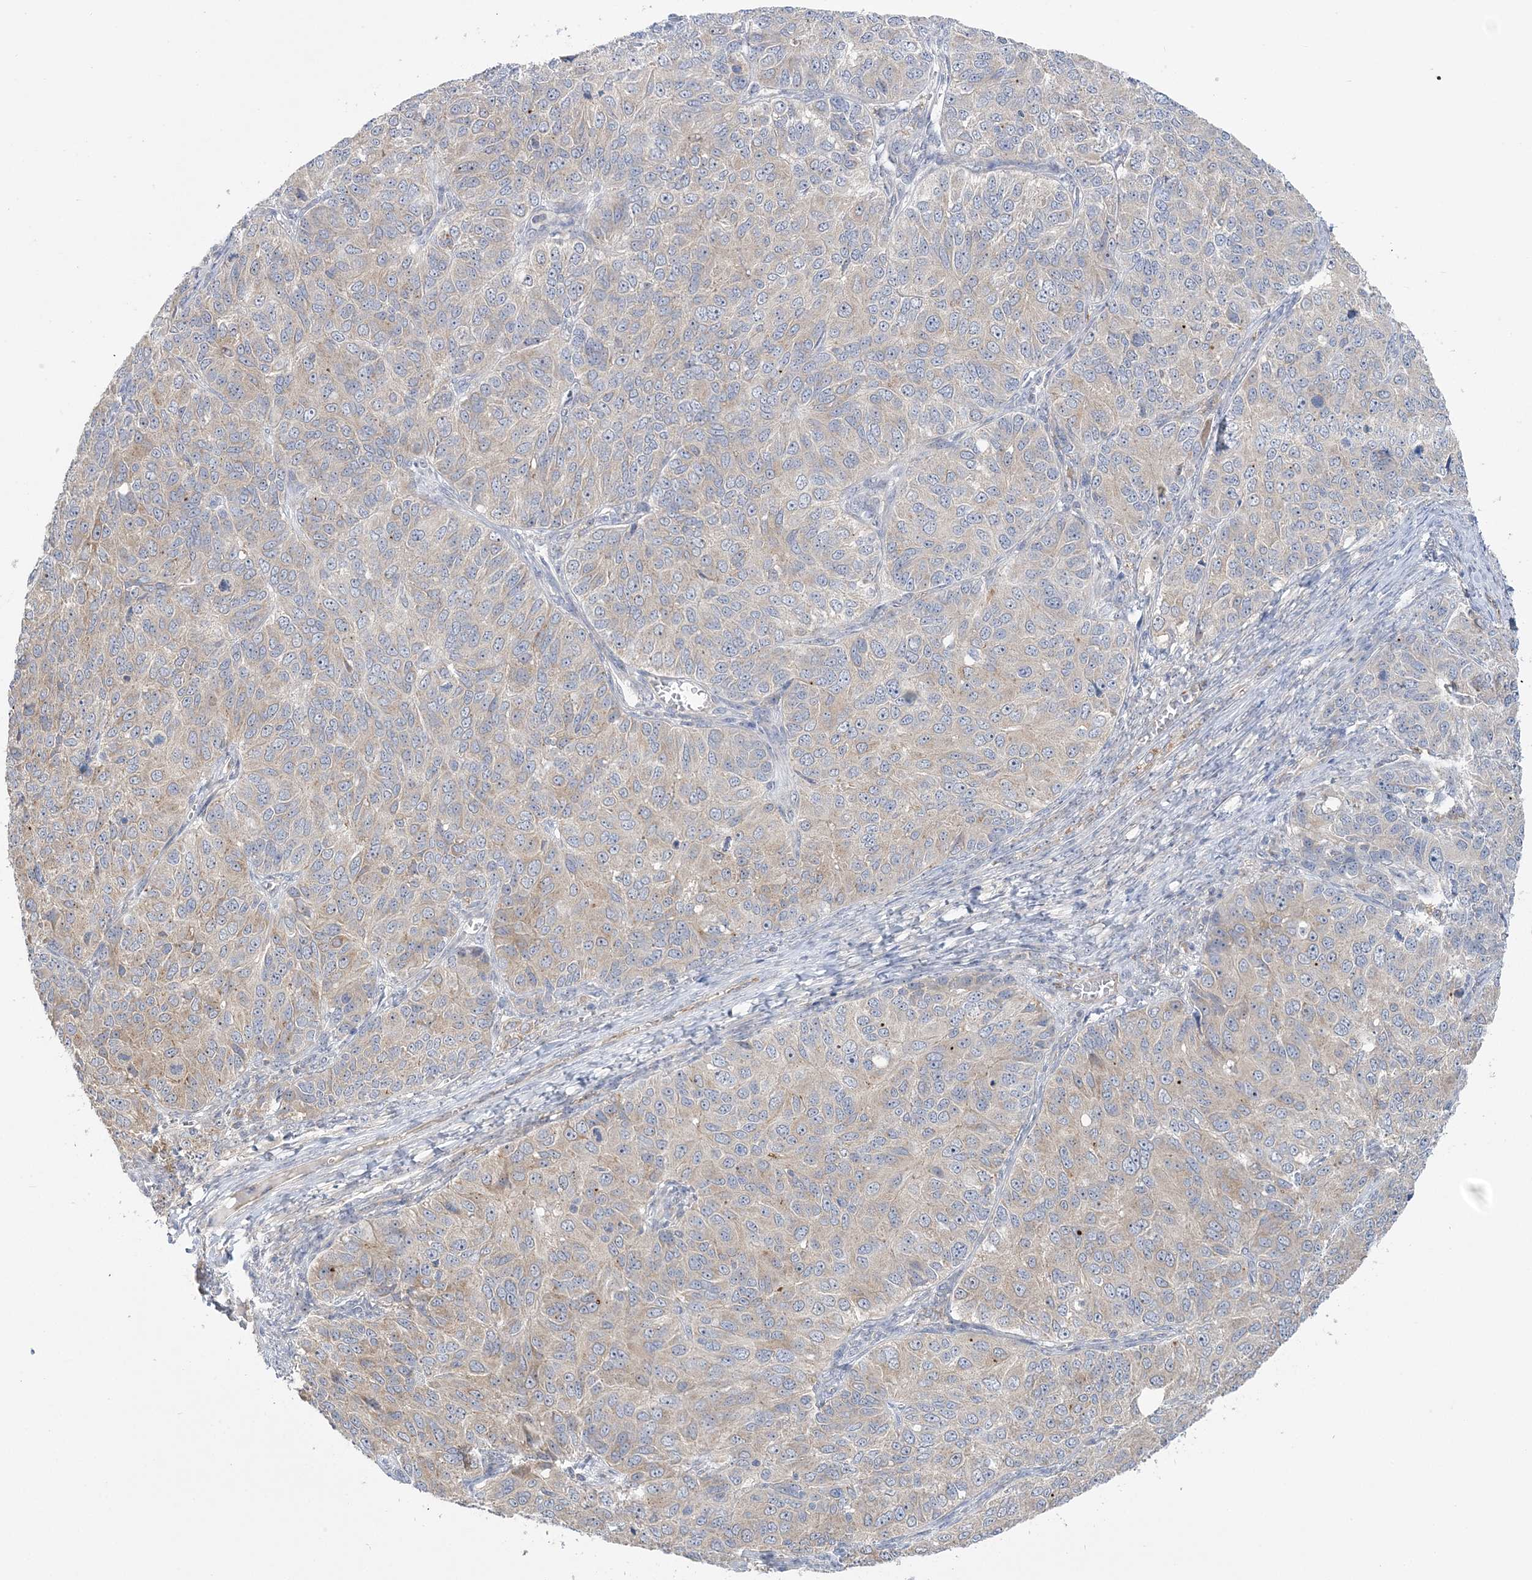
{"staining": {"intensity": "weak", "quantity": "<25%", "location": "cytoplasmic/membranous"}, "tissue": "ovarian cancer", "cell_type": "Tumor cells", "image_type": "cancer", "snomed": [{"axis": "morphology", "description": "Carcinoma, endometroid"}, {"axis": "topography", "description": "Ovary"}], "caption": "The IHC micrograph has no significant staining in tumor cells of ovarian cancer tissue.", "gene": "MMADHC", "patient": {"sex": "female", "age": 51}}